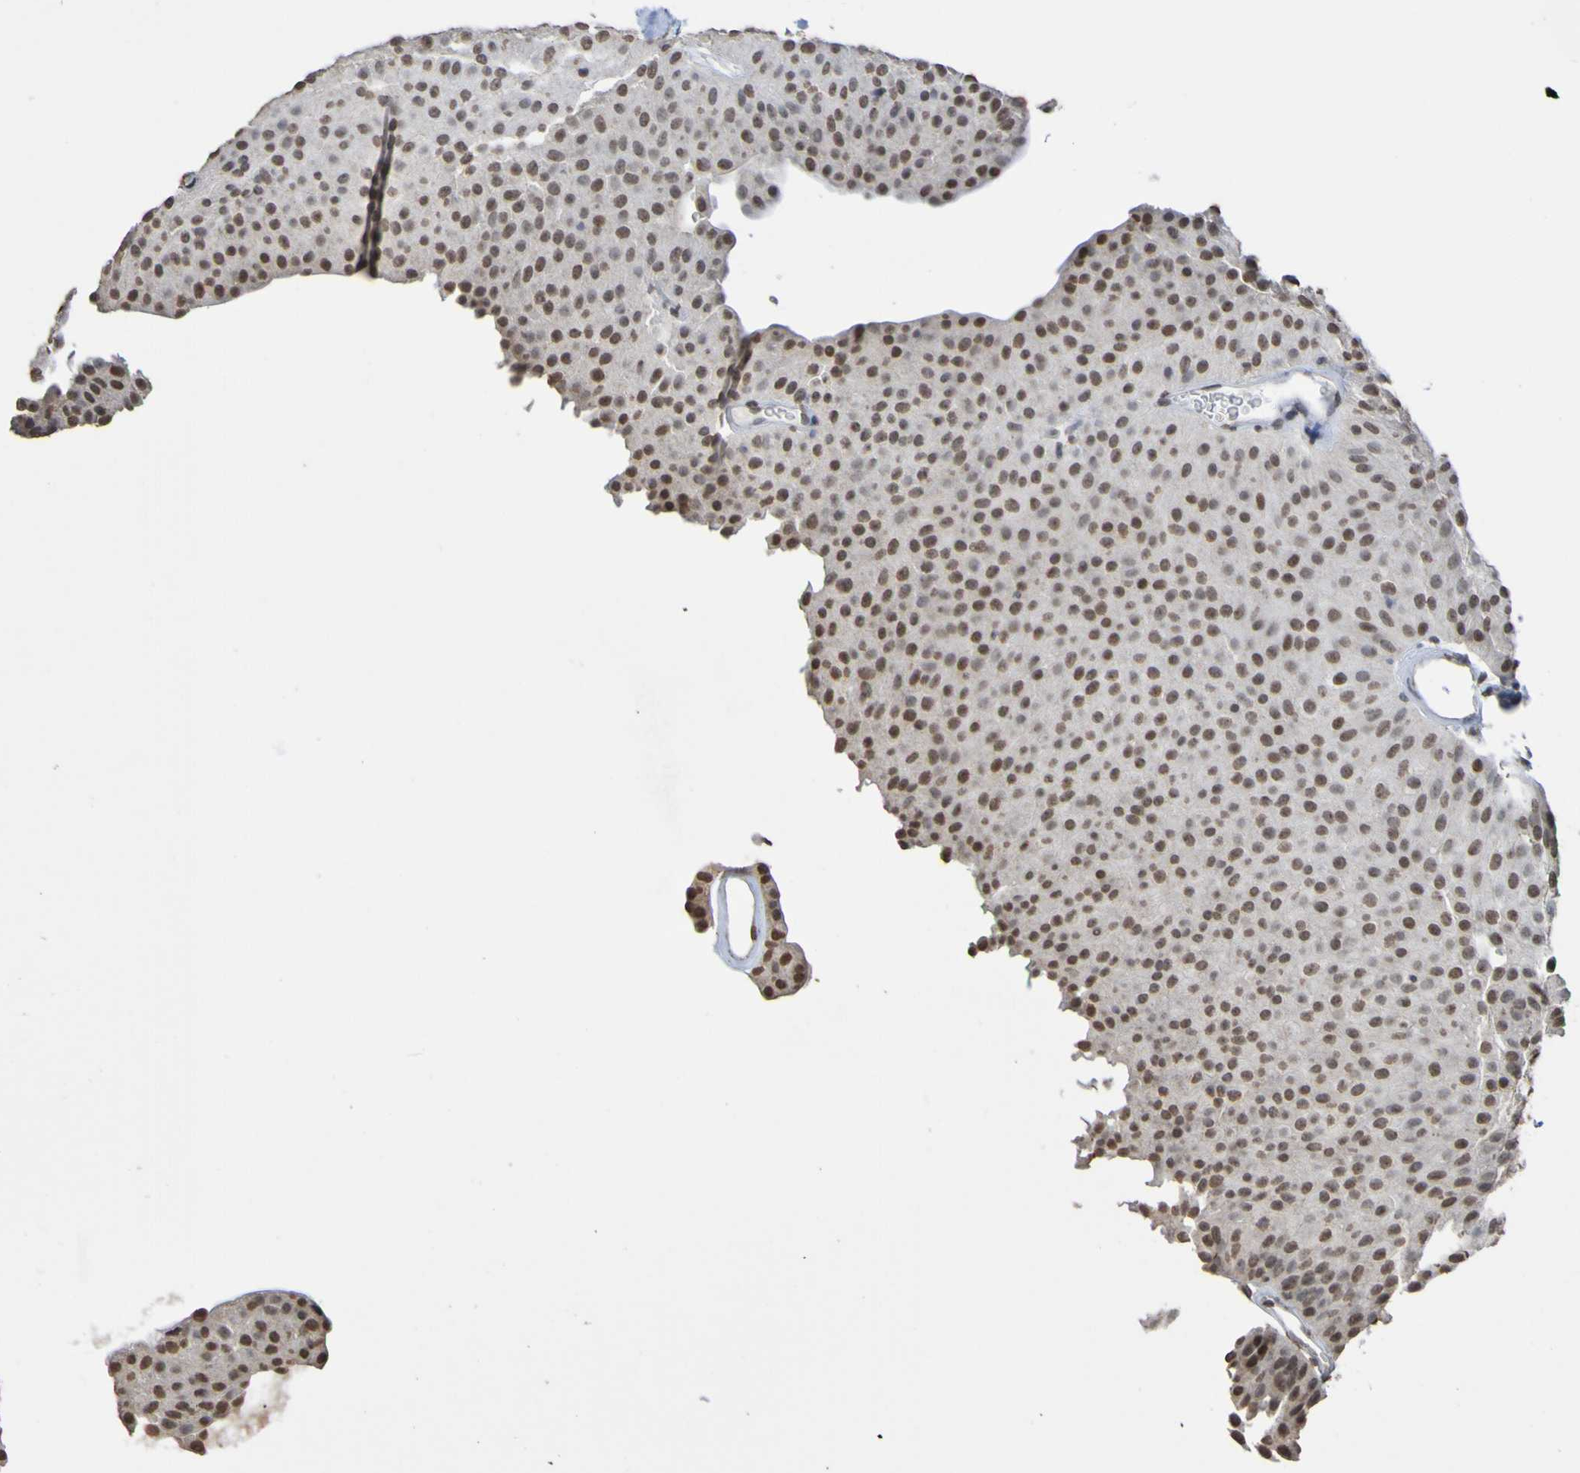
{"staining": {"intensity": "moderate", "quantity": ">75%", "location": "nuclear"}, "tissue": "urothelial cancer", "cell_type": "Tumor cells", "image_type": "cancer", "snomed": [{"axis": "morphology", "description": "Urothelial carcinoma, Low grade"}, {"axis": "topography", "description": "Urinary bladder"}], "caption": "An immunohistochemistry histopathology image of neoplastic tissue is shown. Protein staining in brown shows moderate nuclear positivity in low-grade urothelial carcinoma within tumor cells. (DAB = brown stain, brightfield microscopy at high magnification).", "gene": "ALKBH2", "patient": {"sex": "female", "age": 60}}